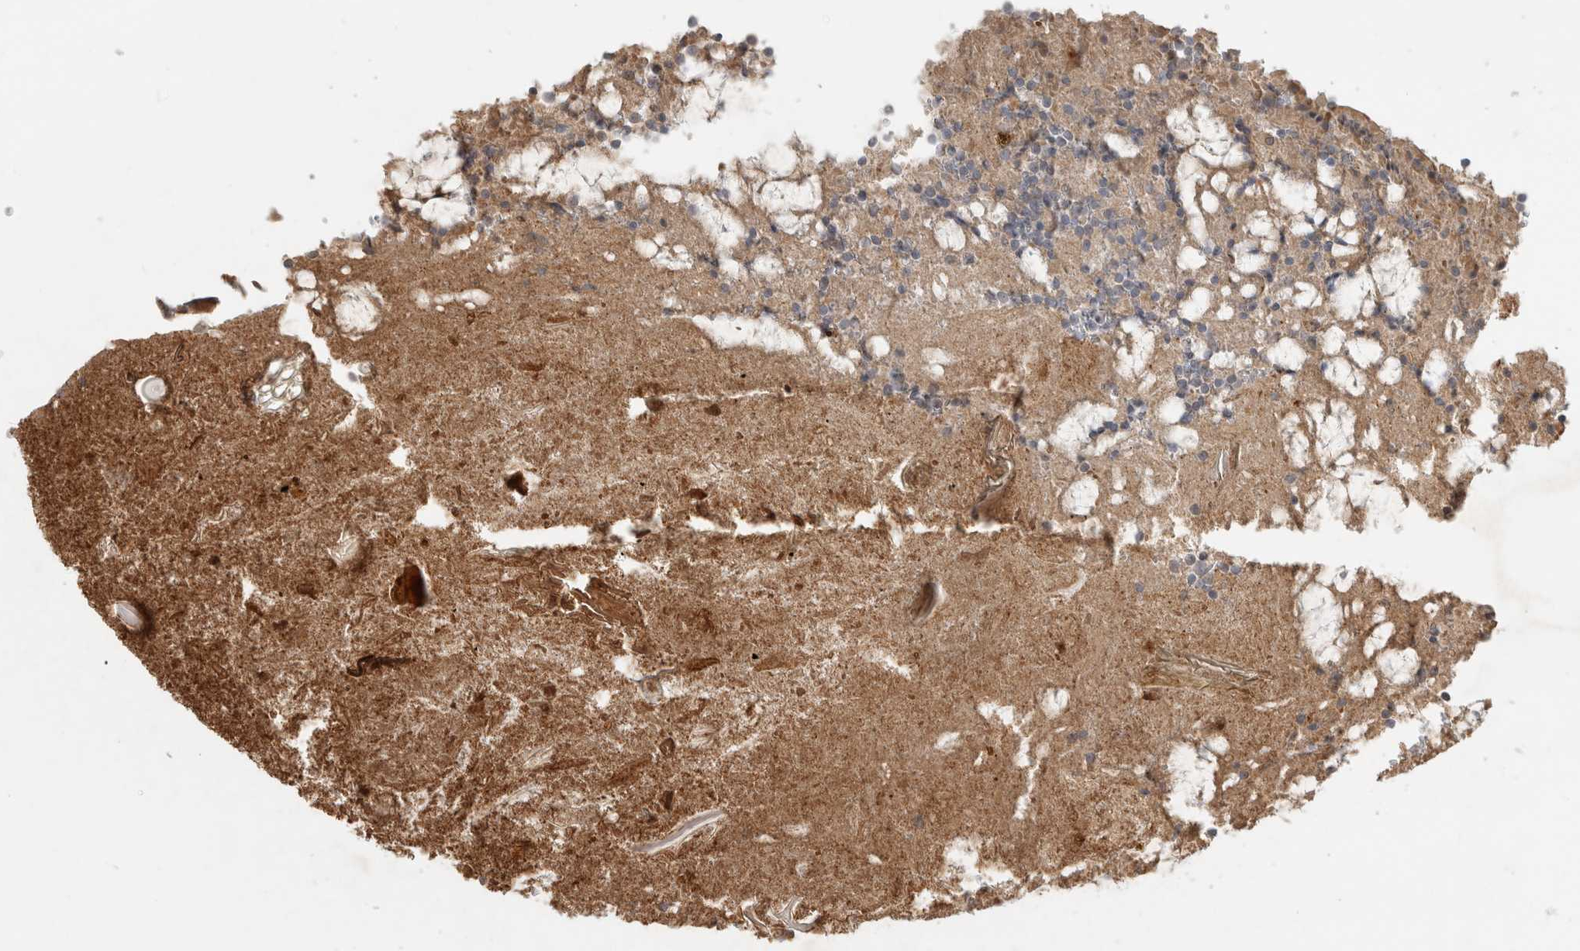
{"staining": {"intensity": "moderate", "quantity": "25%-75%", "location": "cytoplasmic/membranous"}, "tissue": "appendix", "cell_type": "Glandular cells", "image_type": "normal", "snomed": [{"axis": "morphology", "description": "Normal tissue, NOS"}, {"axis": "topography", "description": "Appendix"}], "caption": "Immunohistochemical staining of normal appendix demonstrates 25%-75% levels of moderate cytoplasmic/membranous protein expression in about 25%-75% of glandular cells.", "gene": "PITPNC1", "patient": {"sex": "female", "age": 17}}